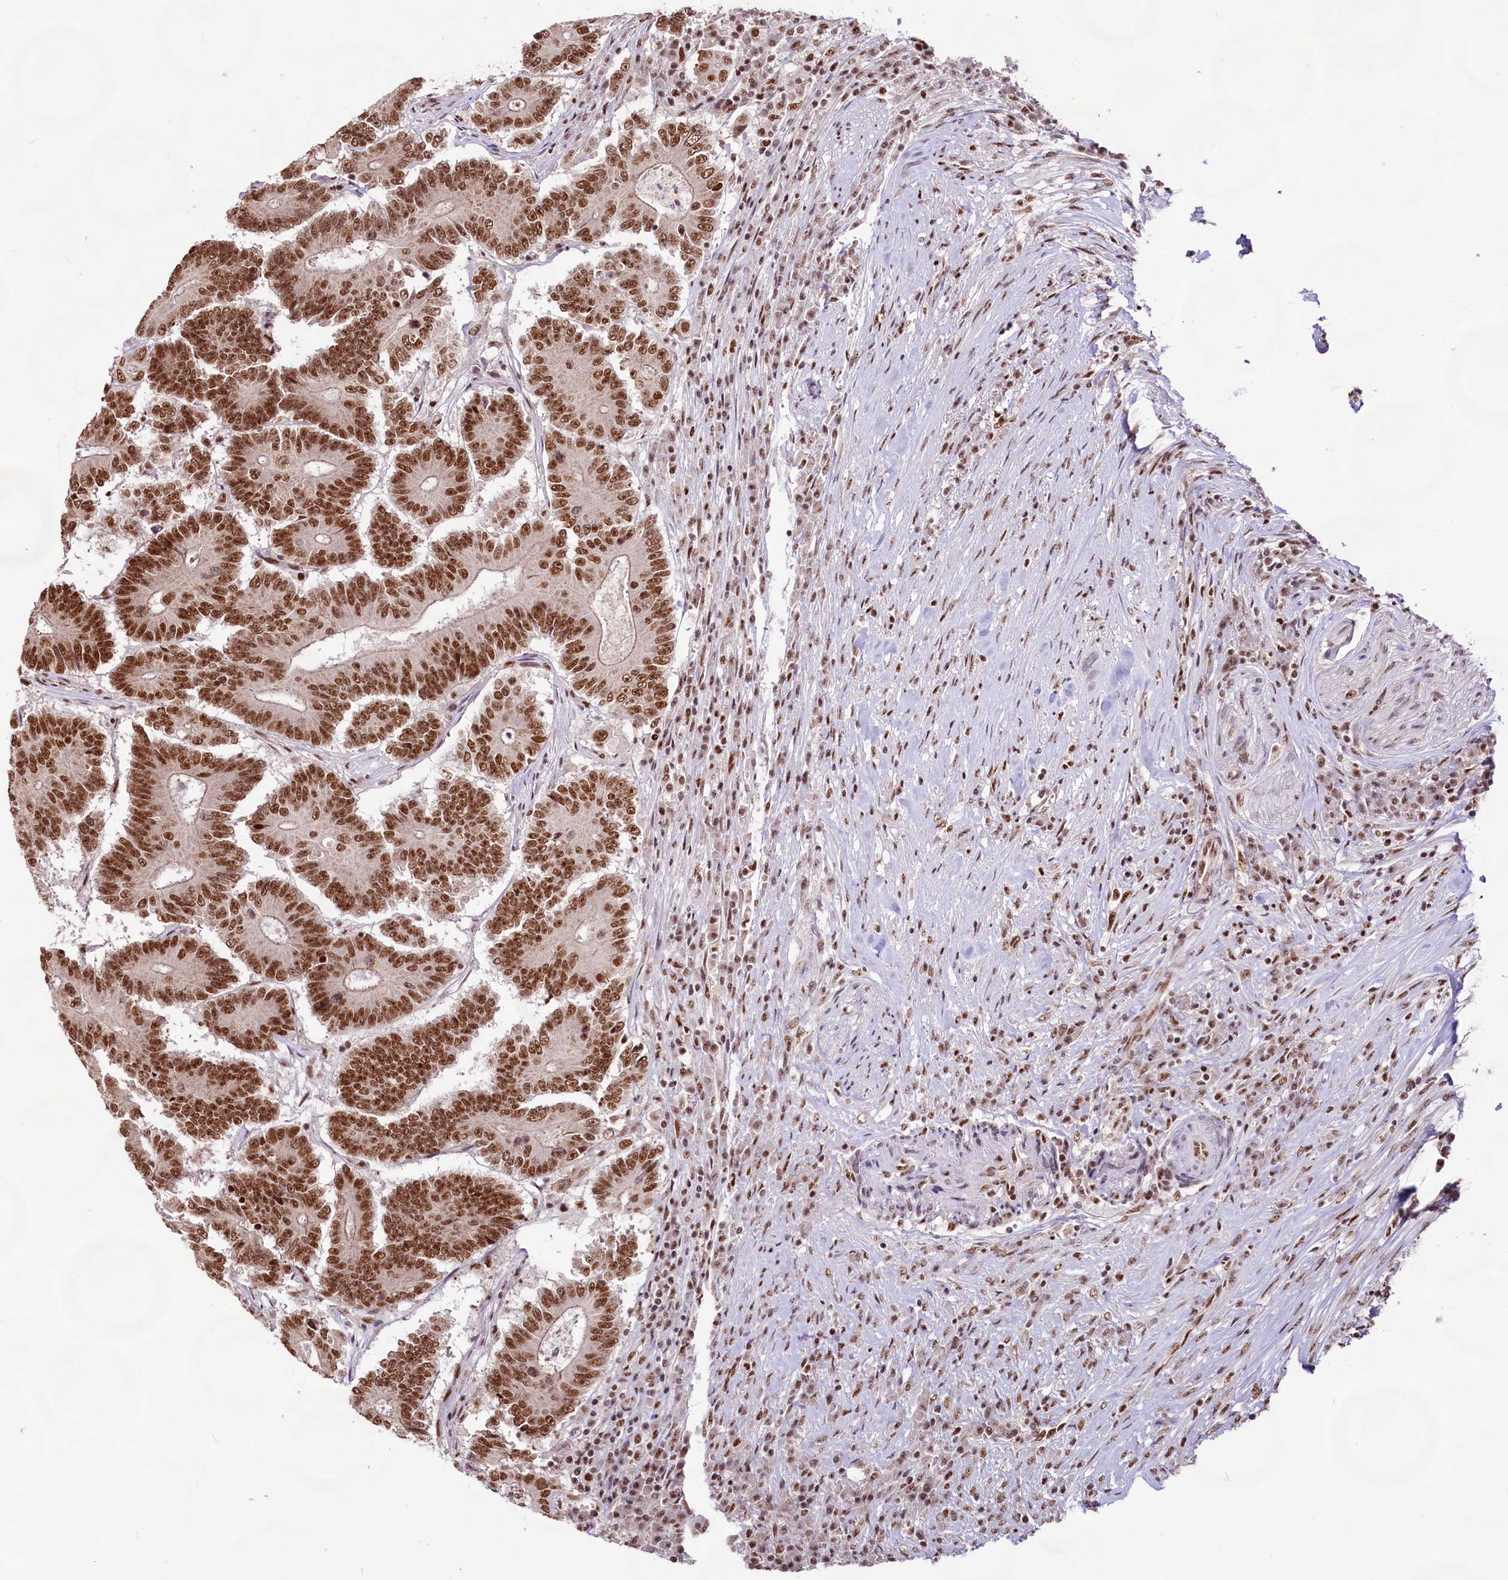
{"staining": {"intensity": "strong", "quantity": ">75%", "location": "nuclear"}, "tissue": "colorectal cancer", "cell_type": "Tumor cells", "image_type": "cancer", "snomed": [{"axis": "morphology", "description": "Adenocarcinoma, NOS"}, {"axis": "topography", "description": "Colon"}], "caption": "Tumor cells reveal high levels of strong nuclear expression in about >75% of cells in colorectal adenocarcinoma.", "gene": "HIRA", "patient": {"sex": "male", "age": 83}}